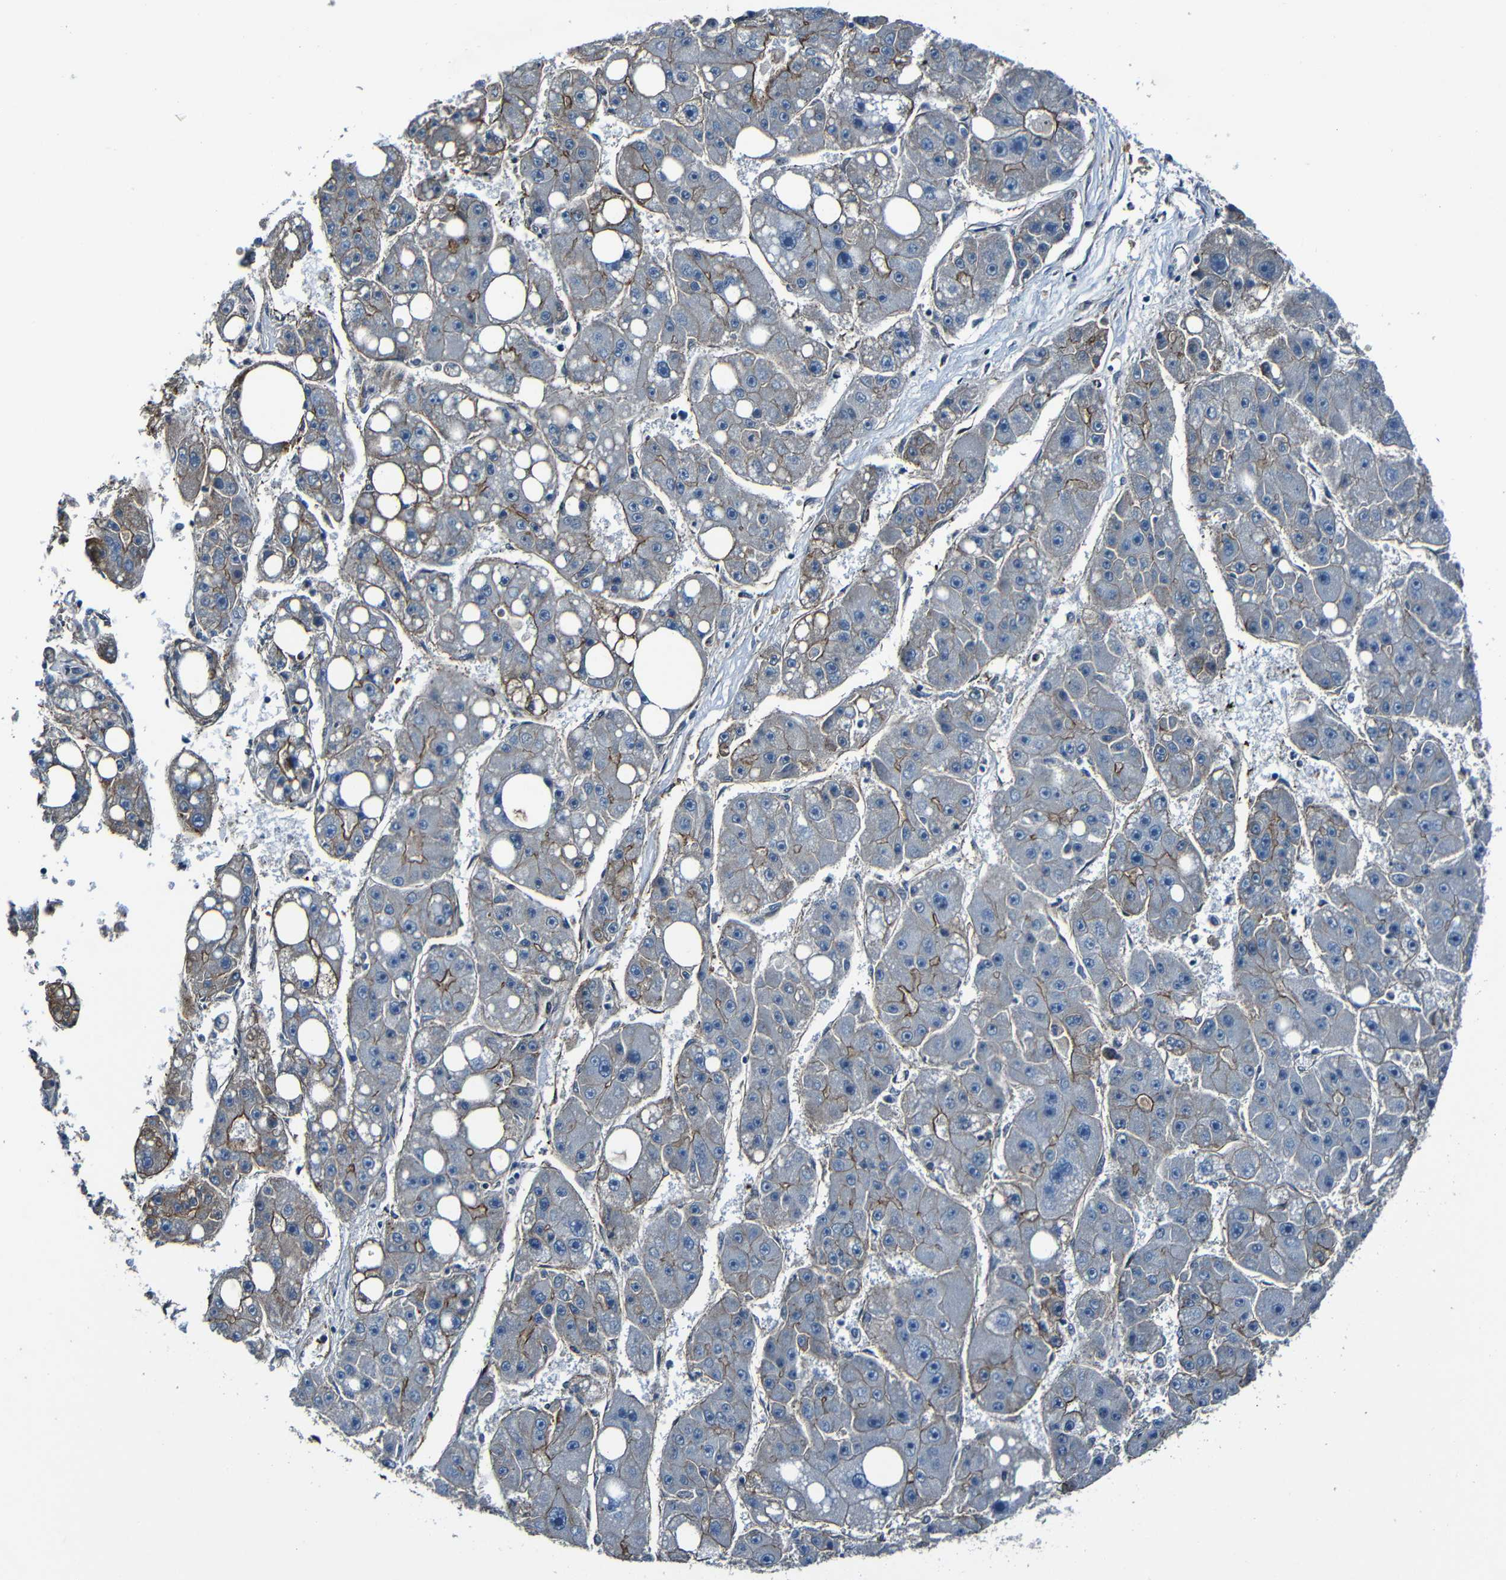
{"staining": {"intensity": "moderate", "quantity": "<25%", "location": "cytoplasmic/membranous"}, "tissue": "liver cancer", "cell_type": "Tumor cells", "image_type": "cancer", "snomed": [{"axis": "morphology", "description": "Carcinoma, Hepatocellular, NOS"}, {"axis": "topography", "description": "Liver"}], "caption": "This image exhibits immunohistochemistry staining of human liver cancer, with low moderate cytoplasmic/membranous positivity in approximately <25% of tumor cells.", "gene": "LGR5", "patient": {"sex": "female", "age": 61}}